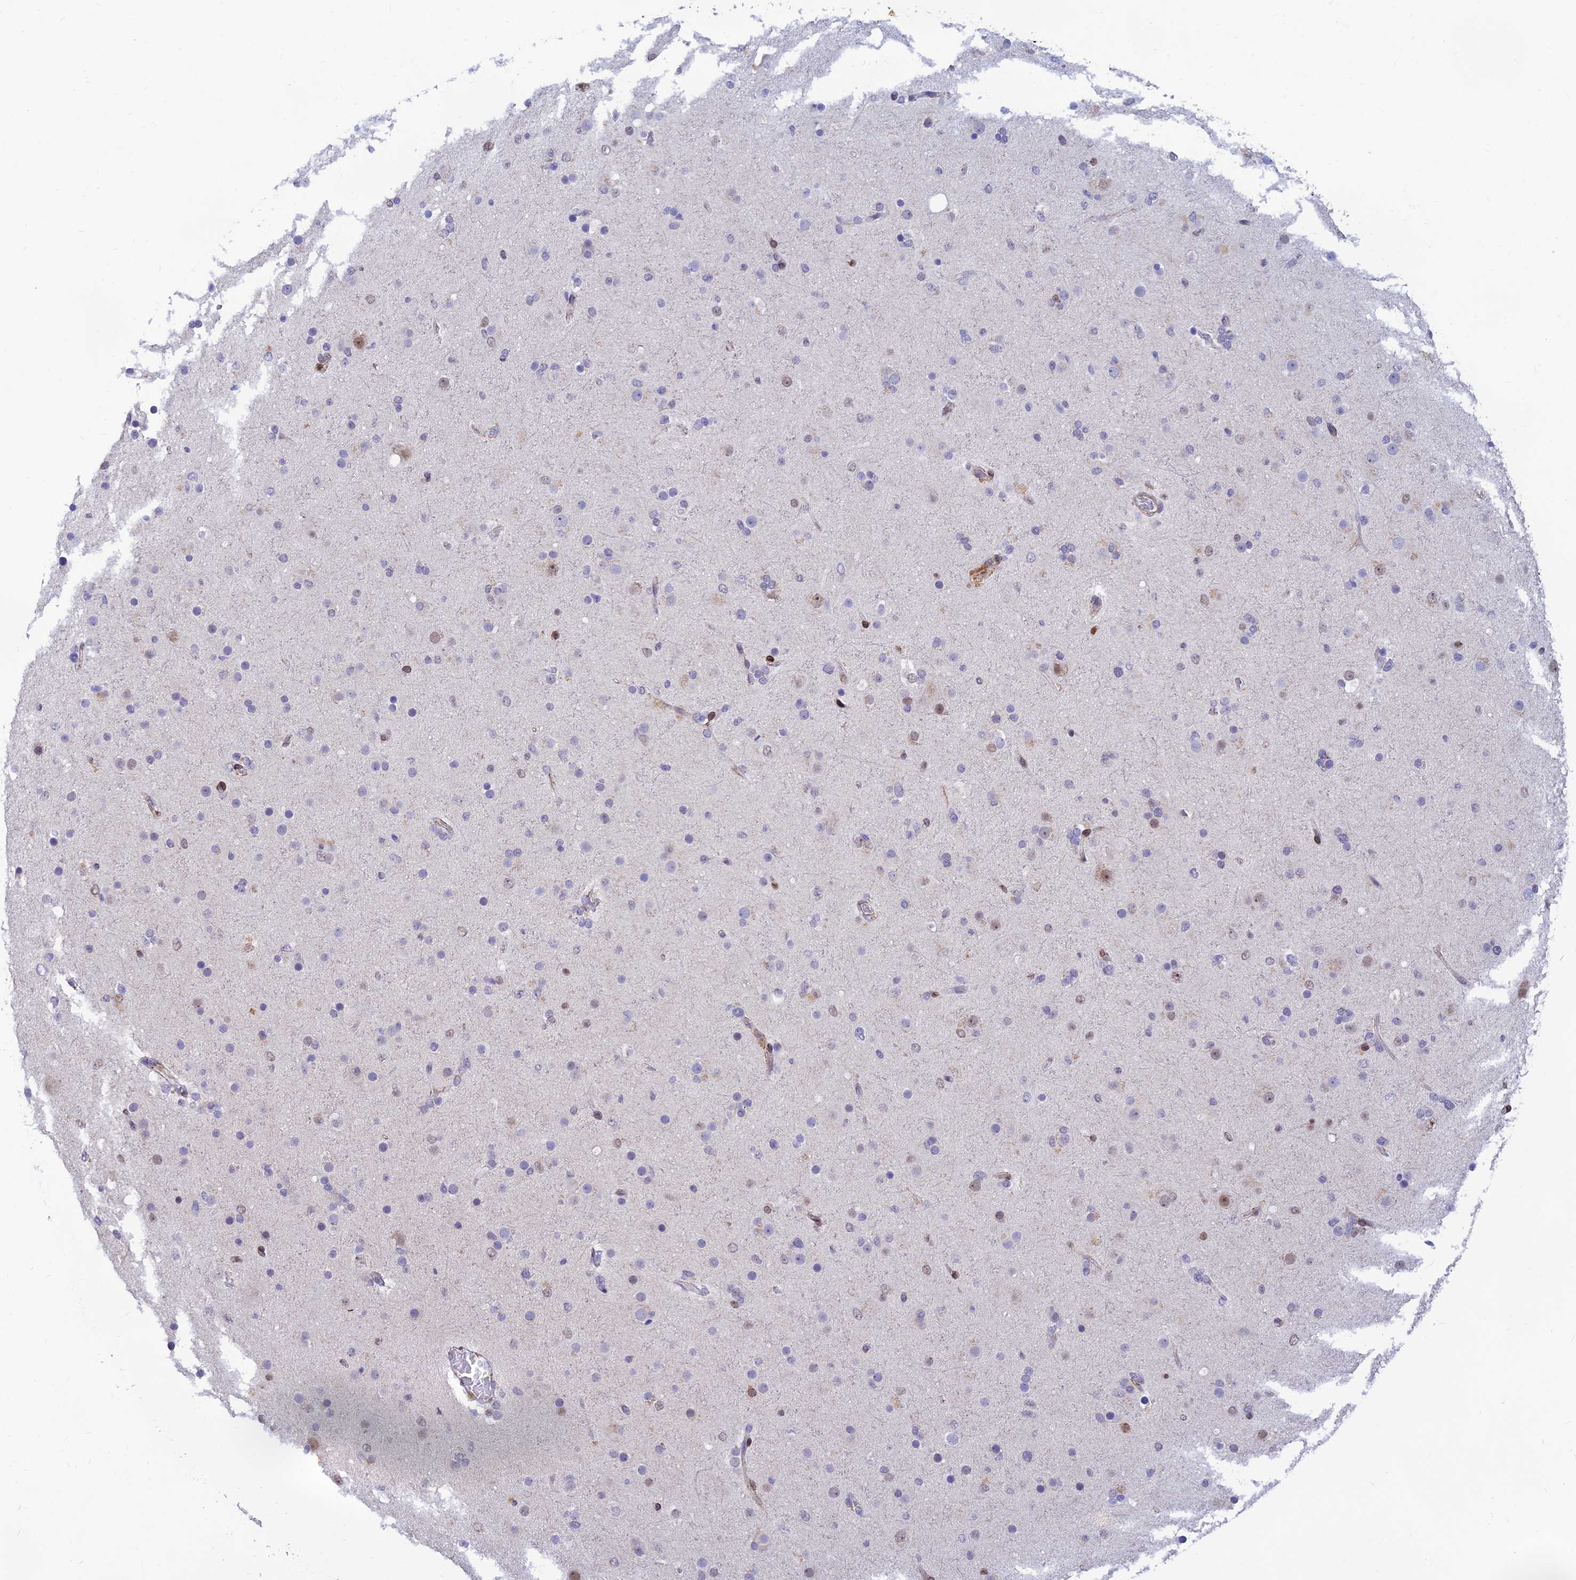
{"staining": {"intensity": "negative", "quantity": "none", "location": "none"}, "tissue": "glioma", "cell_type": "Tumor cells", "image_type": "cancer", "snomed": [{"axis": "morphology", "description": "Glioma, malignant, Low grade"}, {"axis": "topography", "description": "Brain"}], "caption": "Low-grade glioma (malignant) stained for a protein using IHC exhibits no positivity tumor cells.", "gene": "CLK4", "patient": {"sex": "male", "age": 65}}